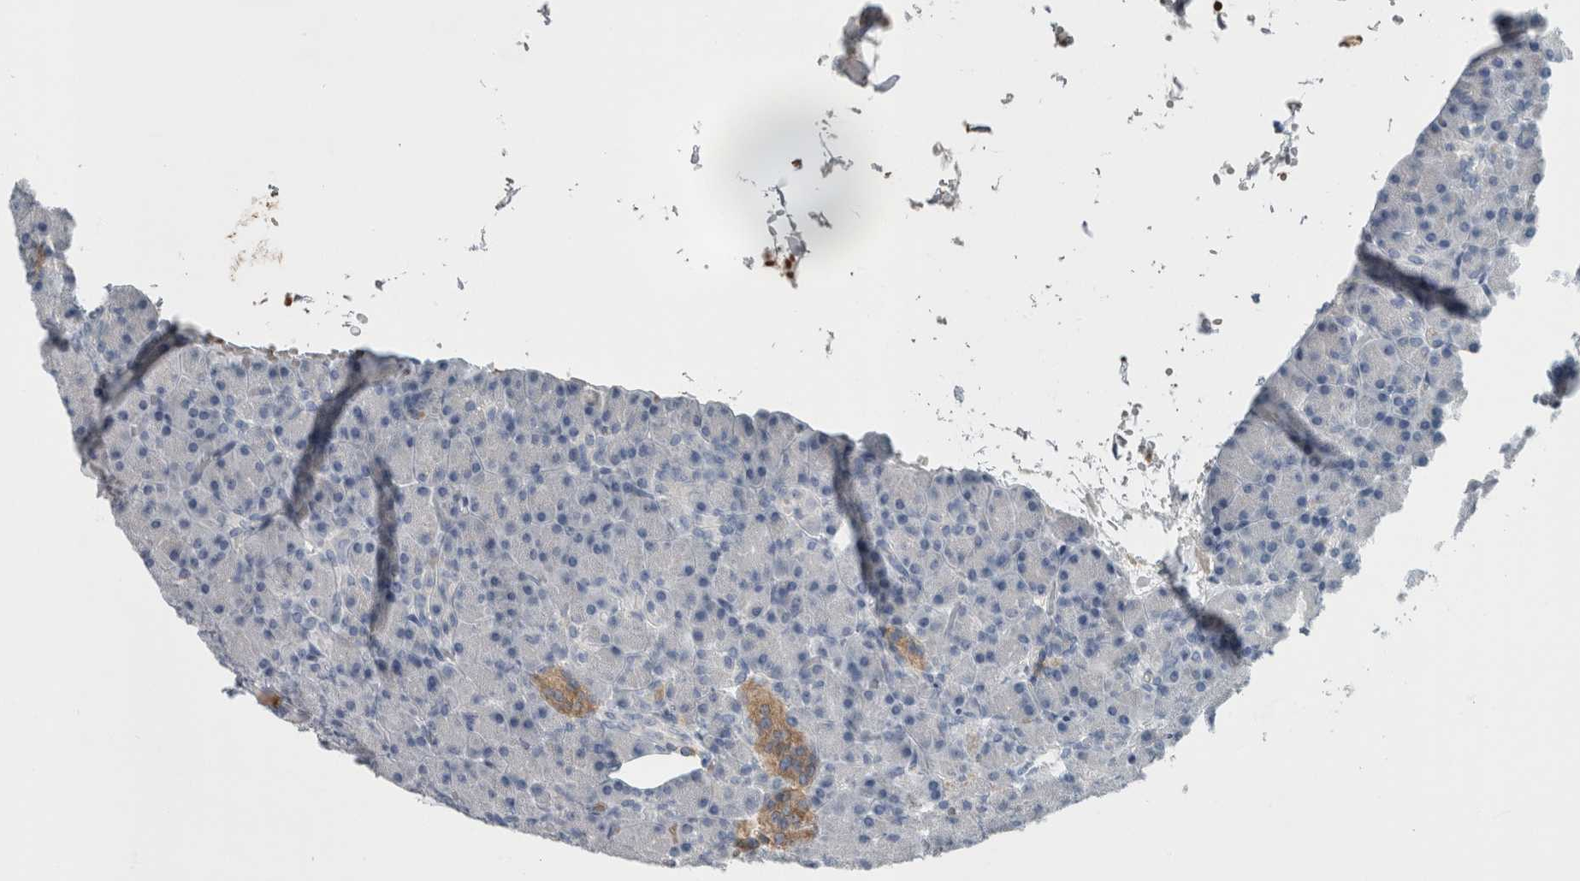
{"staining": {"intensity": "negative", "quantity": "none", "location": "none"}, "tissue": "pancreas", "cell_type": "Exocrine glandular cells", "image_type": "normal", "snomed": [{"axis": "morphology", "description": "Normal tissue, NOS"}, {"axis": "topography", "description": "Pancreas"}], "caption": "An image of pancreas stained for a protein displays no brown staining in exocrine glandular cells. (Immunohistochemistry, brightfield microscopy, high magnification).", "gene": "SH3GL2", "patient": {"sex": "female", "age": 43}}